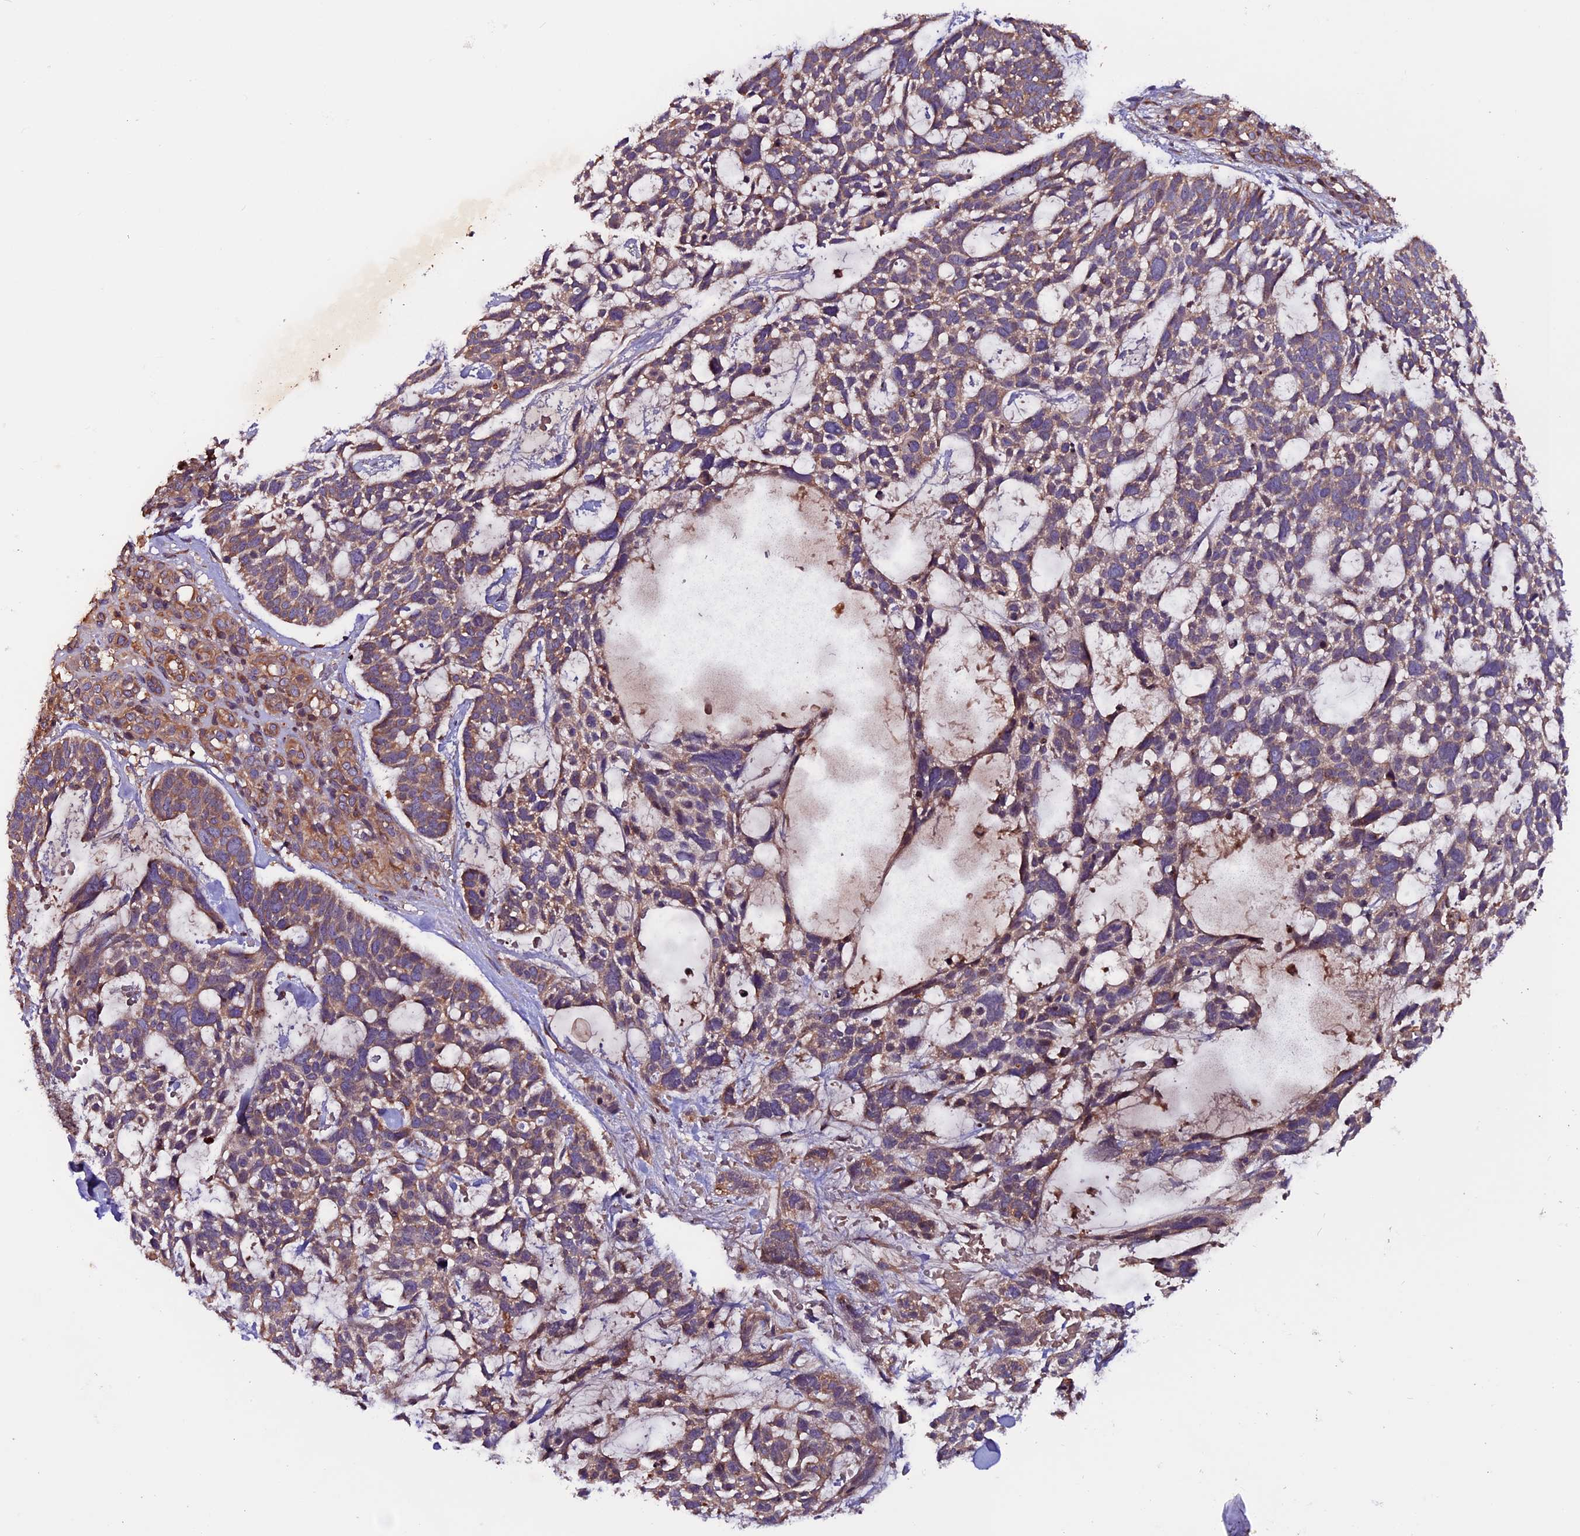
{"staining": {"intensity": "weak", "quantity": "25%-75%", "location": "cytoplasmic/membranous"}, "tissue": "skin cancer", "cell_type": "Tumor cells", "image_type": "cancer", "snomed": [{"axis": "morphology", "description": "Basal cell carcinoma"}, {"axis": "topography", "description": "Skin"}], "caption": "A photomicrograph of human skin cancer (basal cell carcinoma) stained for a protein displays weak cytoplasmic/membranous brown staining in tumor cells. The staining is performed using DAB brown chromogen to label protein expression. The nuclei are counter-stained blue using hematoxylin.", "gene": "ZNF598", "patient": {"sex": "male", "age": 88}}